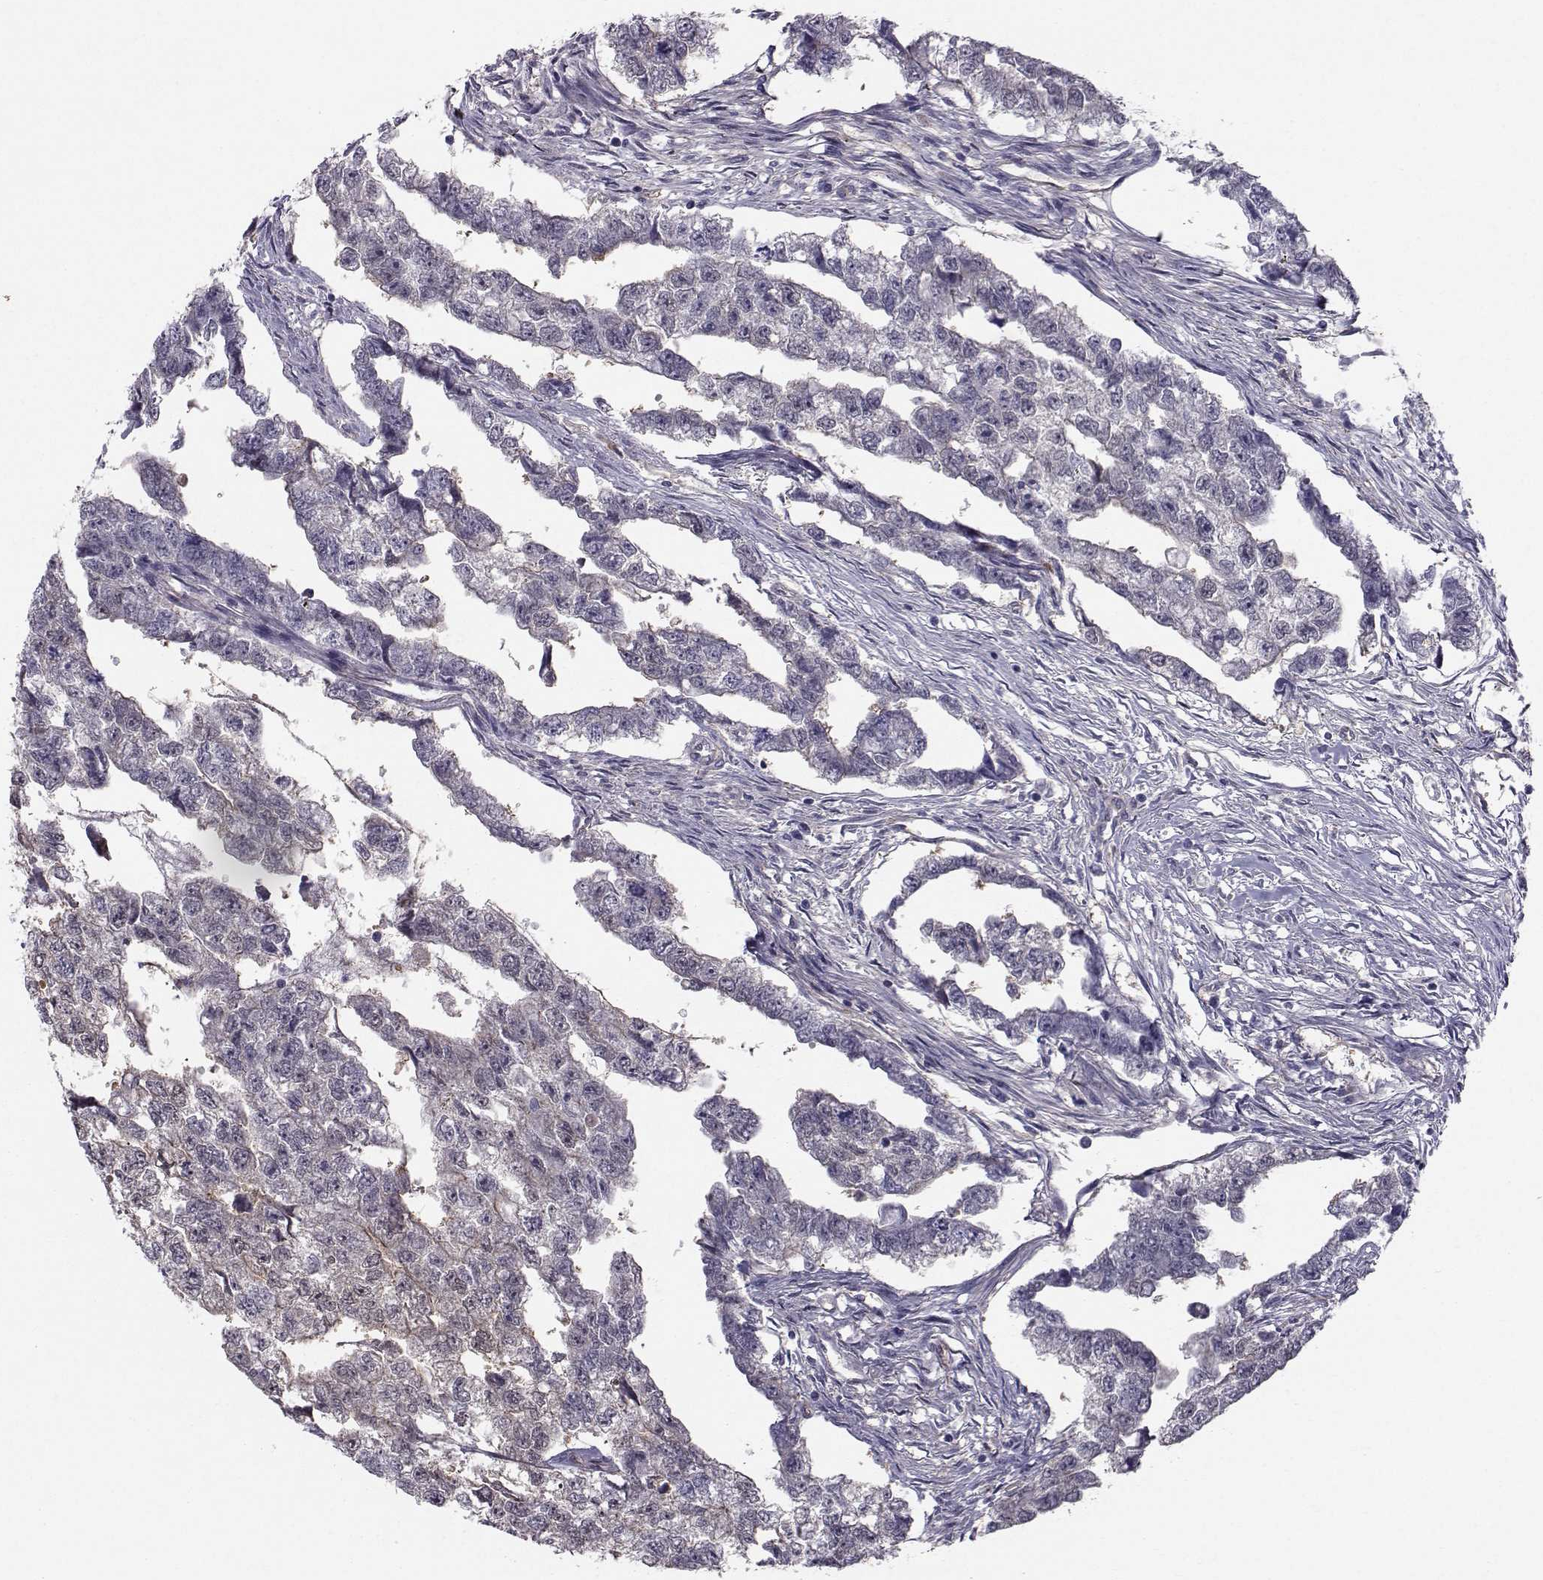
{"staining": {"intensity": "weak", "quantity": "<25%", "location": "cytoplasmic/membranous"}, "tissue": "testis cancer", "cell_type": "Tumor cells", "image_type": "cancer", "snomed": [{"axis": "morphology", "description": "Carcinoma, Embryonal, NOS"}, {"axis": "morphology", "description": "Teratoma, malignant, NOS"}, {"axis": "topography", "description": "Testis"}], "caption": "Tumor cells are negative for protein expression in human teratoma (malignant) (testis).", "gene": "SPDYE4", "patient": {"sex": "male", "age": 44}}